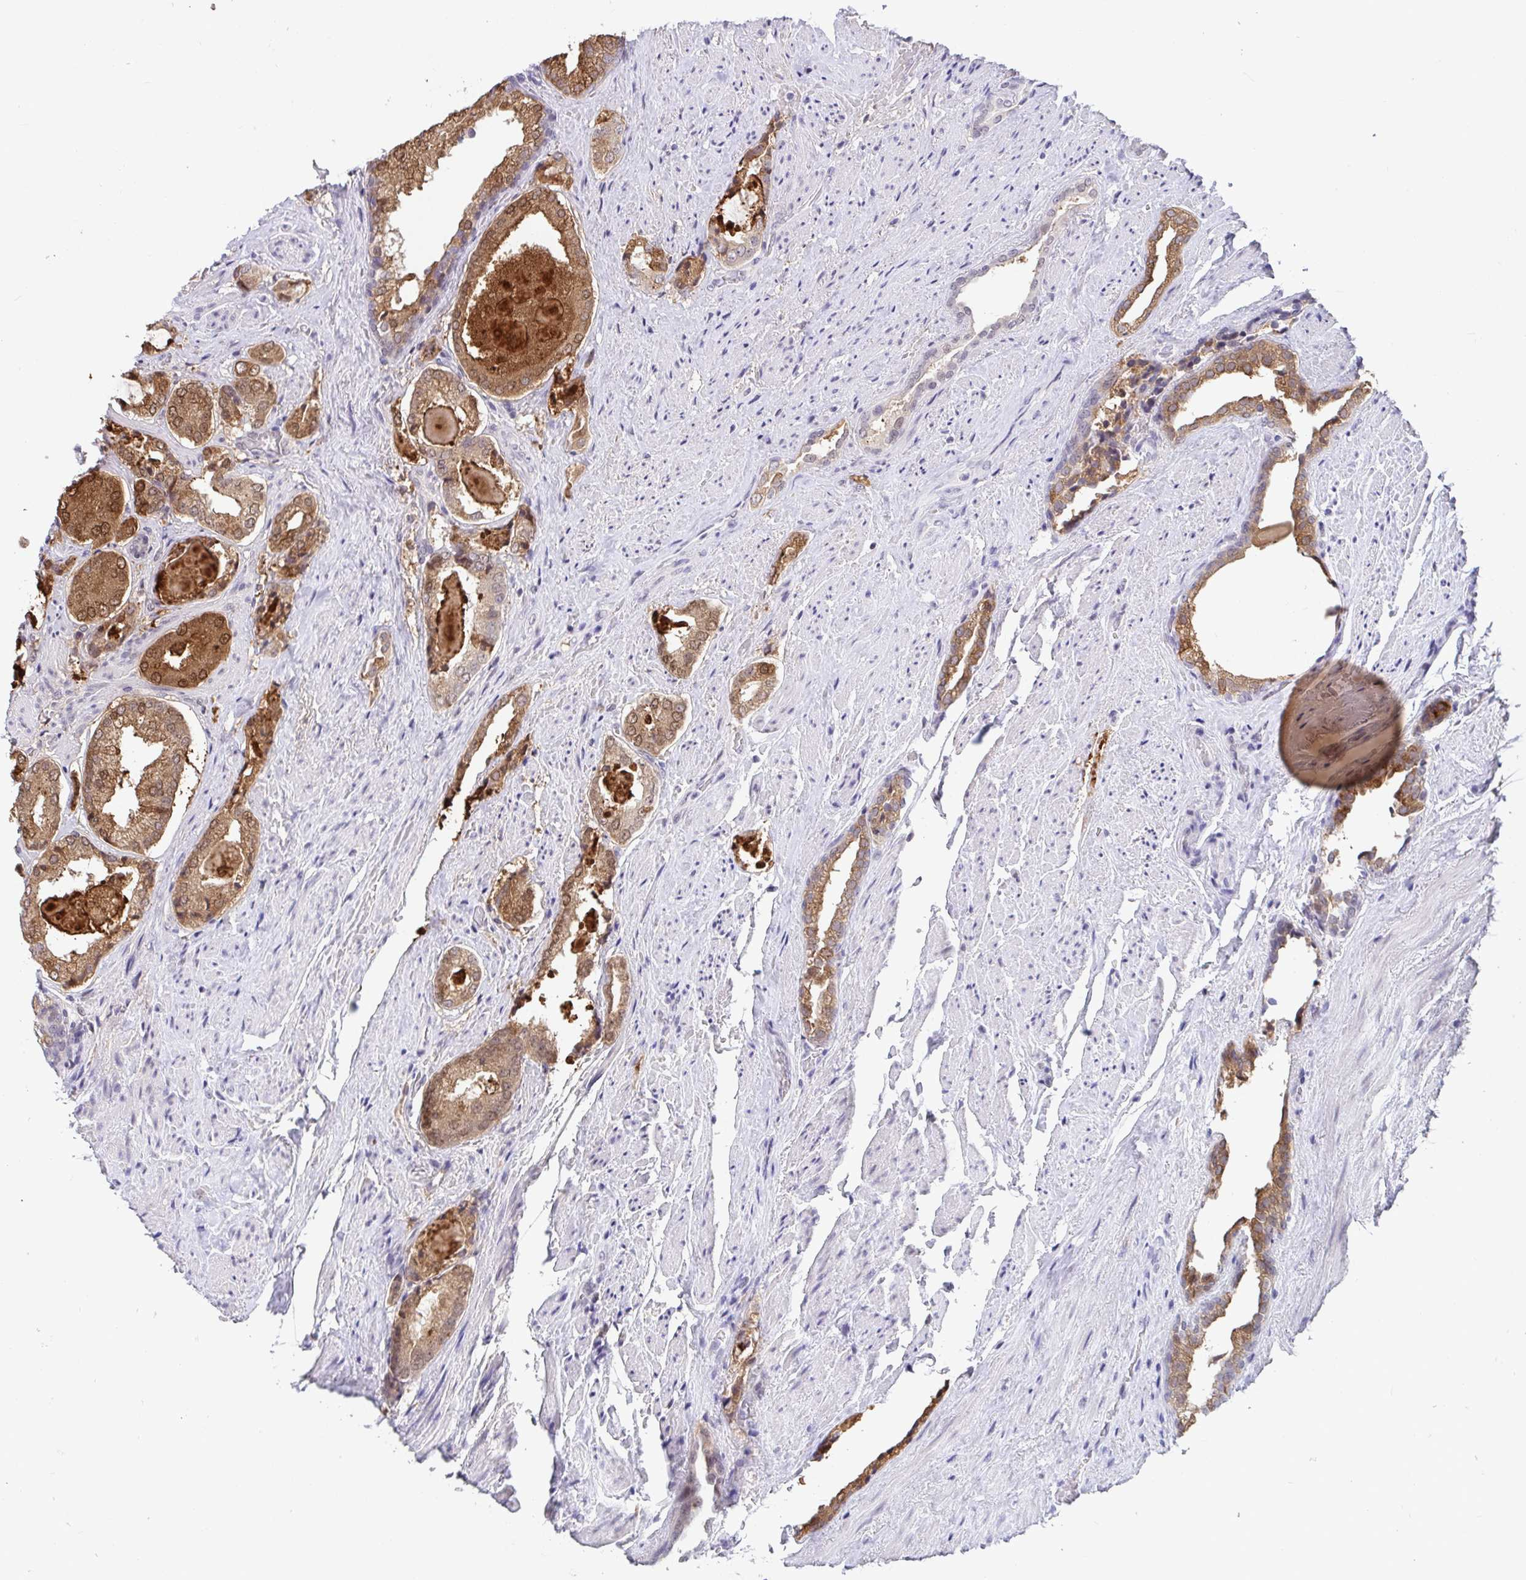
{"staining": {"intensity": "moderate", "quantity": ">75%", "location": "cytoplasmic/membranous,nuclear"}, "tissue": "prostate cancer", "cell_type": "Tumor cells", "image_type": "cancer", "snomed": [{"axis": "morphology", "description": "Adenocarcinoma, High grade"}, {"axis": "topography", "description": "Prostate"}], "caption": "Immunohistochemistry staining of prostate cancer, which displays medium levels of moderate cytoplasmic/membranous and nuclear expression in approximately >75% of tumor cells indicating moderate cytoplasmic/membranous and nuclear protein expression. The staining was performed using DAB (brown) for protein detection and nuclei were counterstained in hematoxylin (blue).", "gene": "WDR72", "patient": {"sex": "male", "age": 65}}